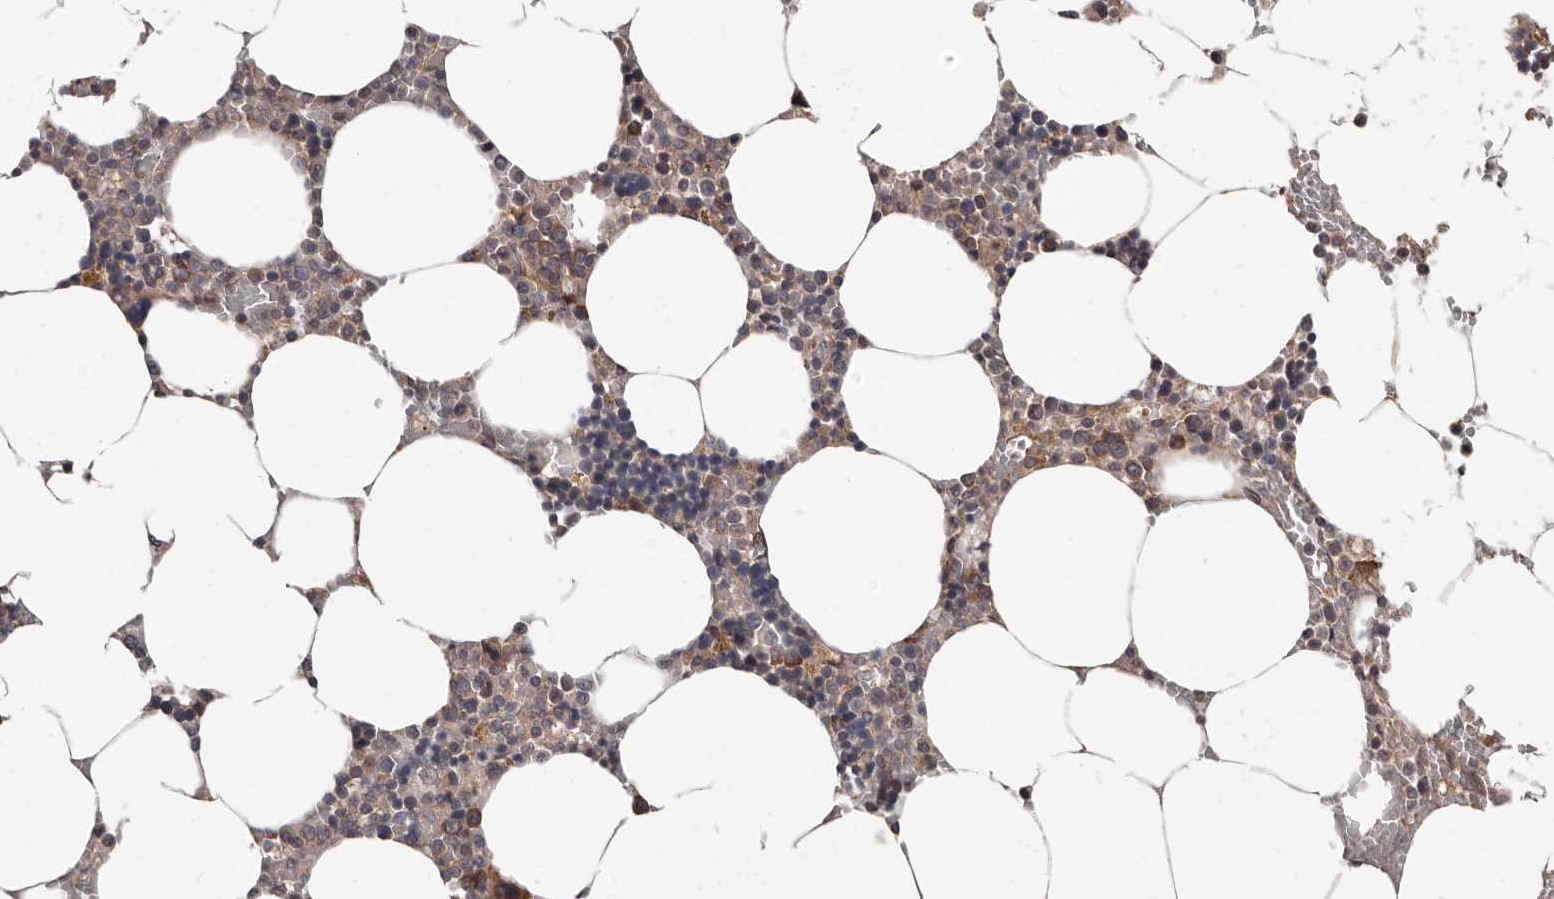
{"staining": {"intensity": "moderate", "quantity": "25%-75%", "location": "cytoplasmic/membranous"}, "tissue": "bone marrow", "cell_type": "Hematopoietic cells", "image_type": "normal", "snomed": [{"axis": "morphology", "description": "Normal tissue, NOS"}, {"axis": "topography", "description": "Bone marrow"}], "caption": "Approximately 25%-75% of hematopoietic cells in unremarkable bone marrow show moderate cytoplasmic/membranous protein expression as visualized by brown immunohistochemical staining.", "gene": "VPS37A", "patient": {"sex": "male", "age": 70}}